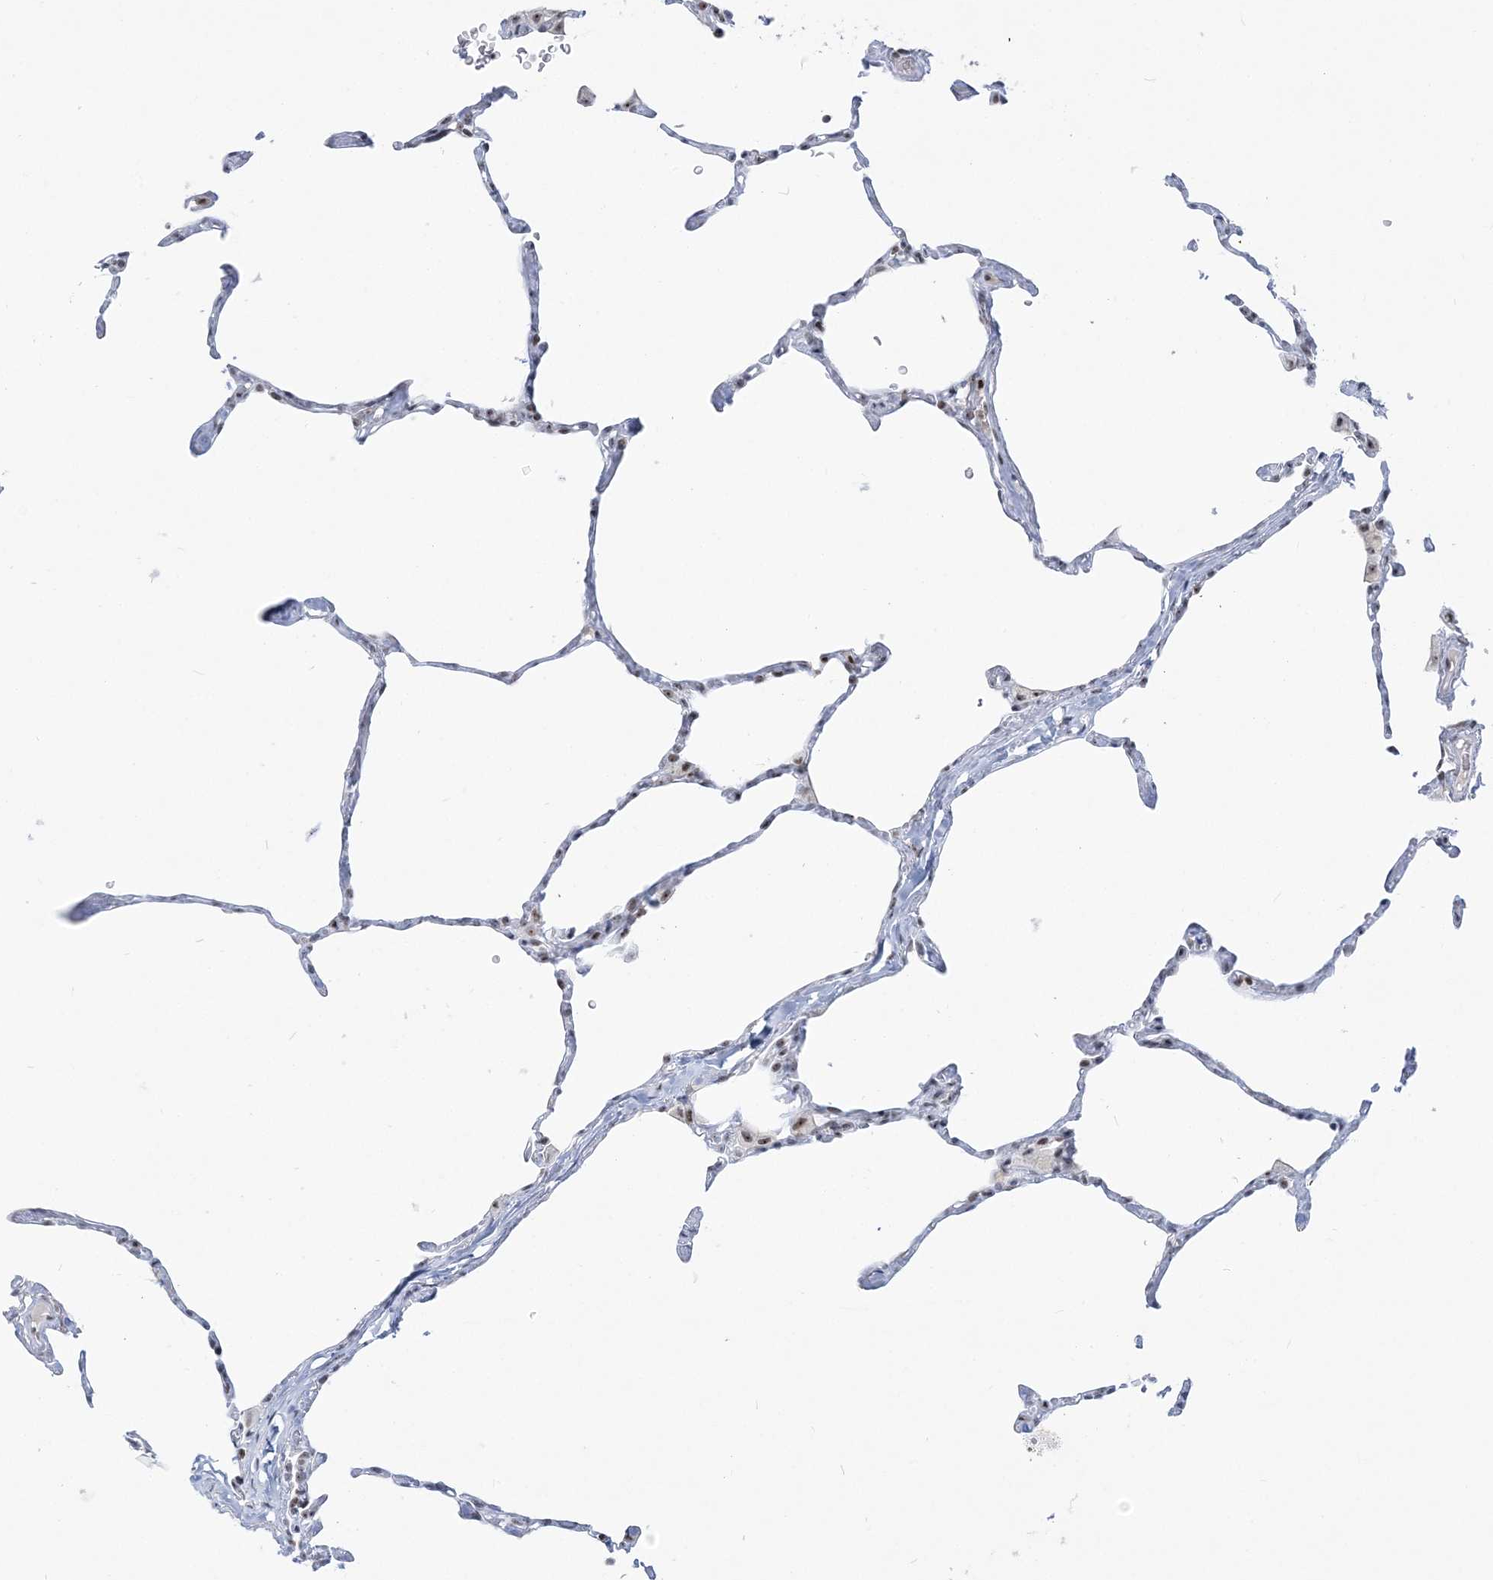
{"staining": {"intensity": "weak", "quantity": "<25%", "location": "nuclear"}, "tissue": "lung", "cell_type": "Alveolar cells", "image_type": "normal", "snomed": [{"axis": "morphology", "description": "Normal tissue, NOS"}, {"axis": "topography", "description": "Lung"}], "caption": "The micrograph exhibits no significant staining in alveolar cells of lung.", "gene": "DDX21", "patient": {"sex": "male", "age": 65}}